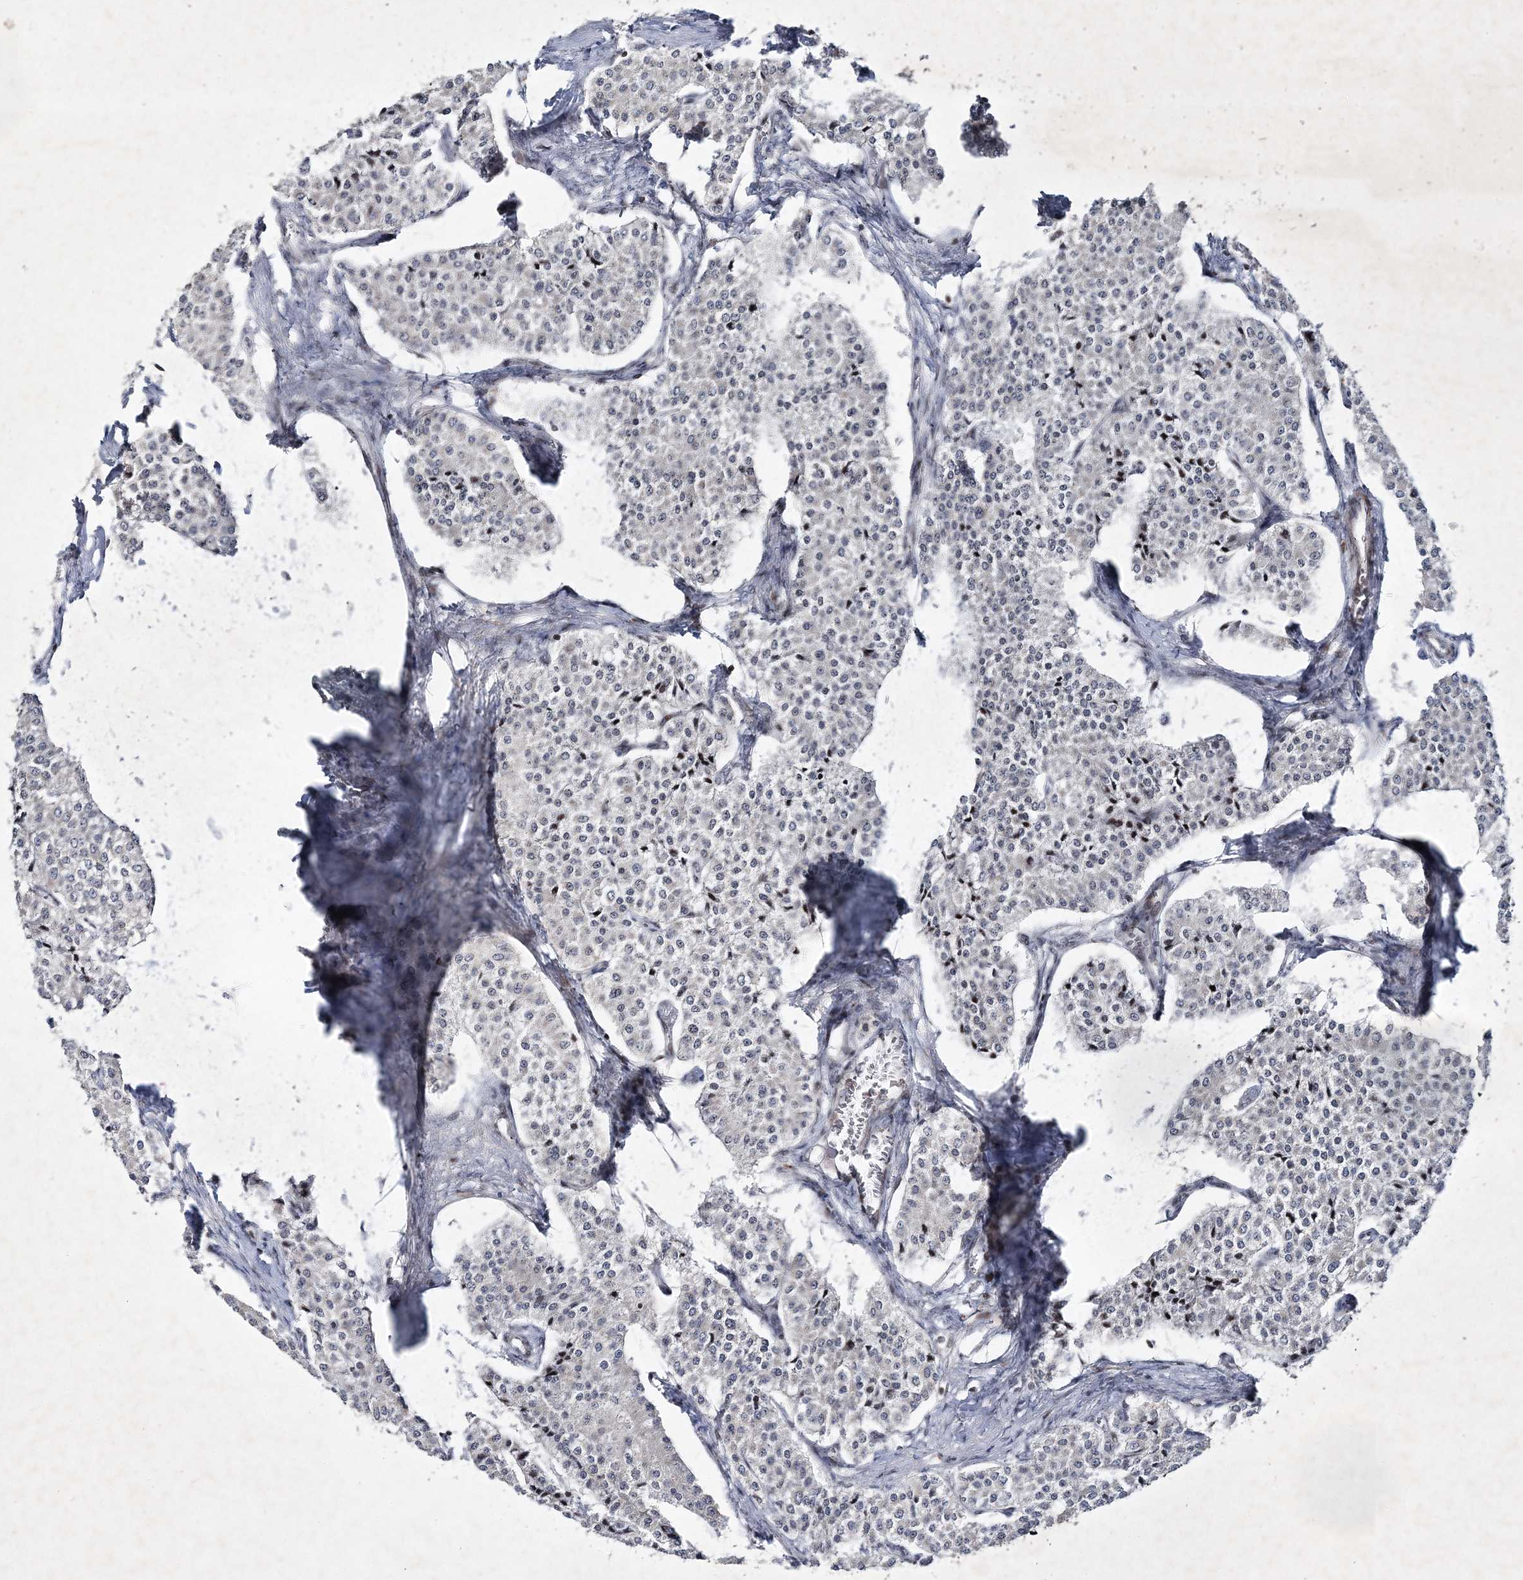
{"staining": {"intensity": "negative", "quantity": "none", "location": "none"}, "tissue": "carcinoid", "cell_type": "Tumor cells", "image_type": "cancer", "snomed": [{"axis": "morphology", "description": "Carcinoid, malignant, NOS"}, {"axis": "topography", "description": "Colon"}], "caption": "Immunohistochemical staining of carcinoid (malignant) demonstrates no significant positivity in tumor cells.", "gene": "SMIM29", "patient": {"sex": "female", "age": 52}}